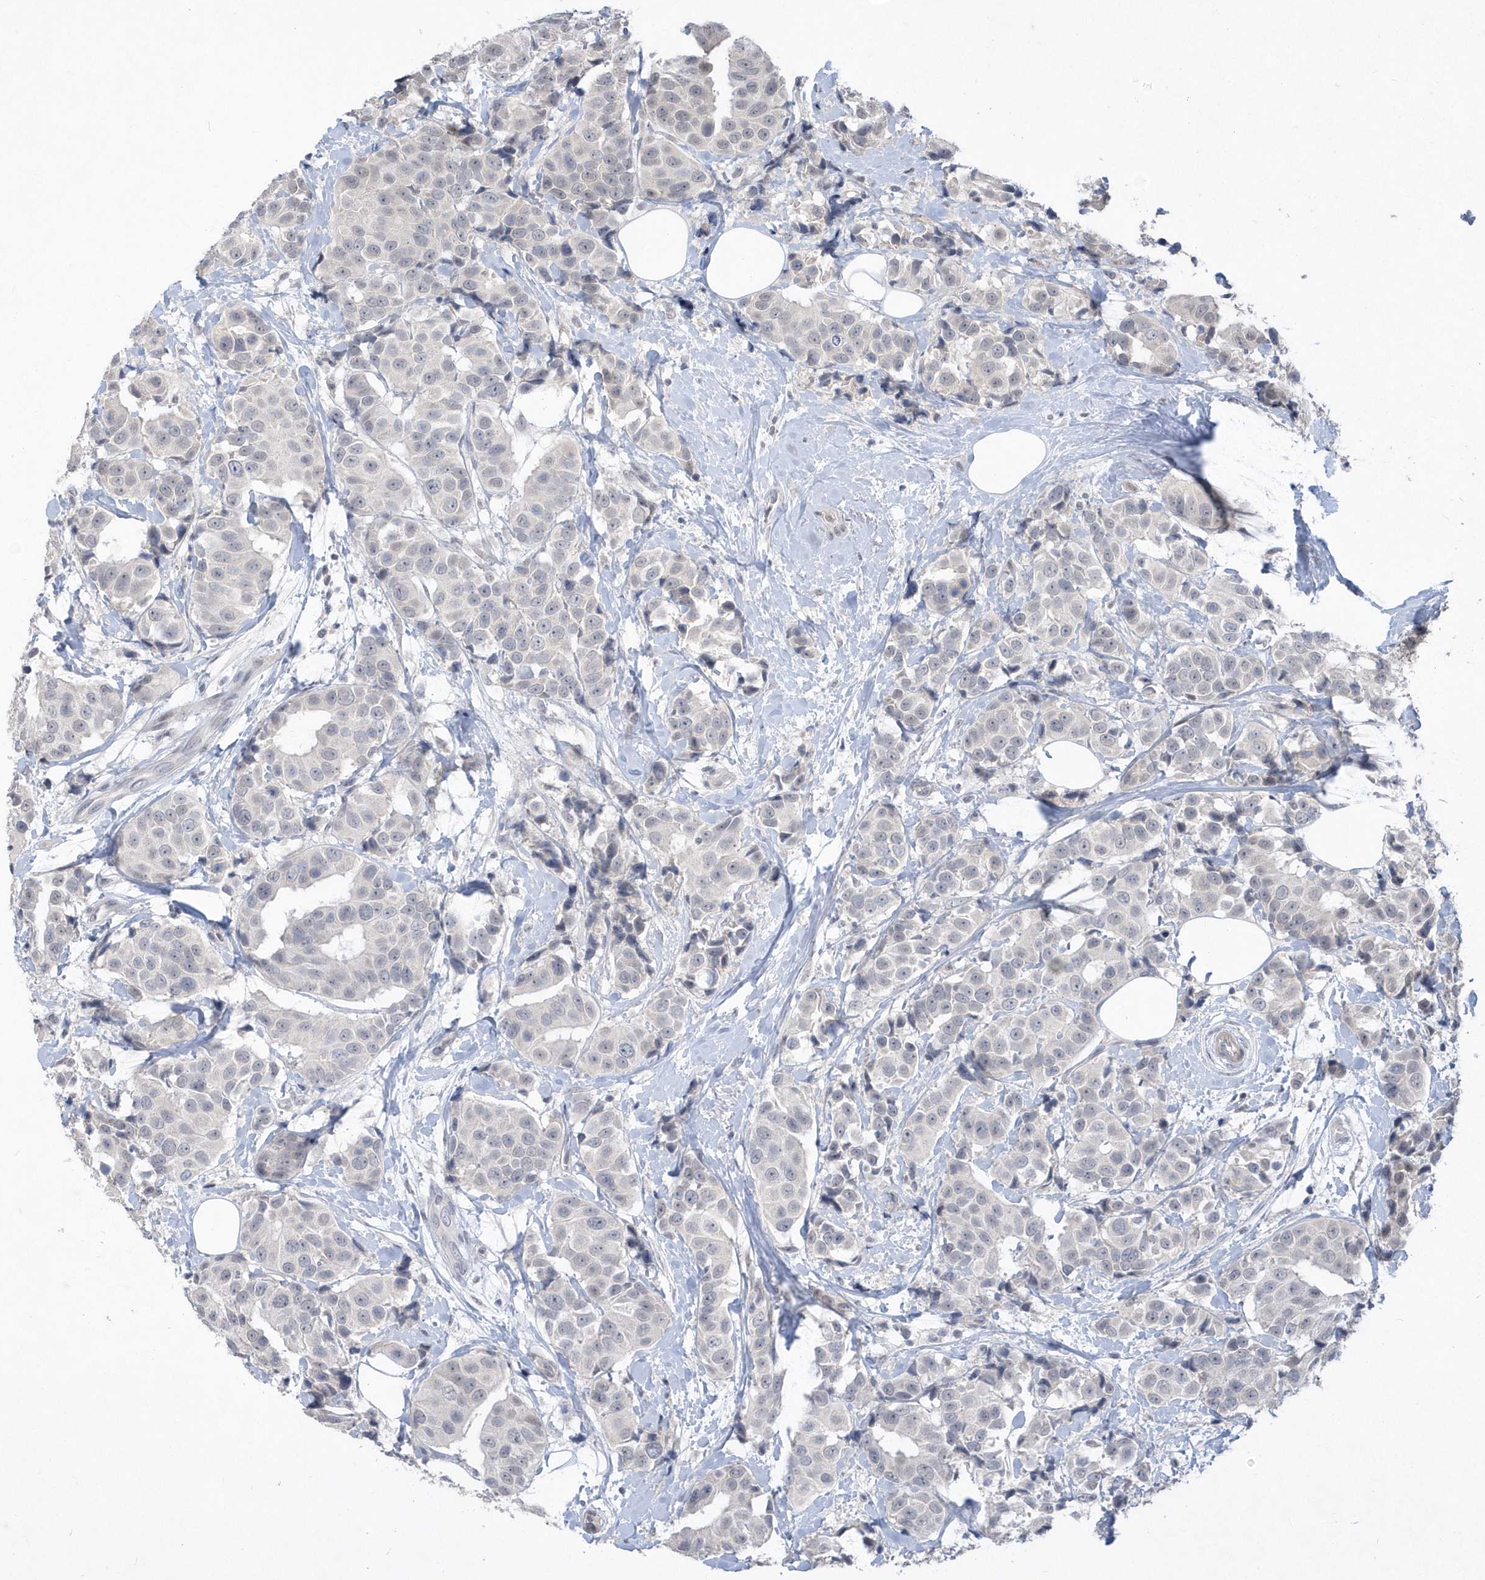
{"staining": {"intensity": "negative", "quantity": "none", "location": "none"}, "tissue": "breast cancer", "cell_type": "Tumor cells", "image_type": "cancer", "snomed": [{"axis": "morphology", "description": "Normal tissue, NOS"}, {"axis": "morphology", "description": "Duct carcinoma"}, {"axis": "topography", "description": "Breast"}], "caption": "High magnification brightfield microscopy of infiltrating ductal carcinoma (breast) stained with DAB (brown) and counterstained with hematoxylin (blue): tumor cells show no significant expression.", "gene": "TSPEAR", "patient": {"sex": "female", "age": 39}}